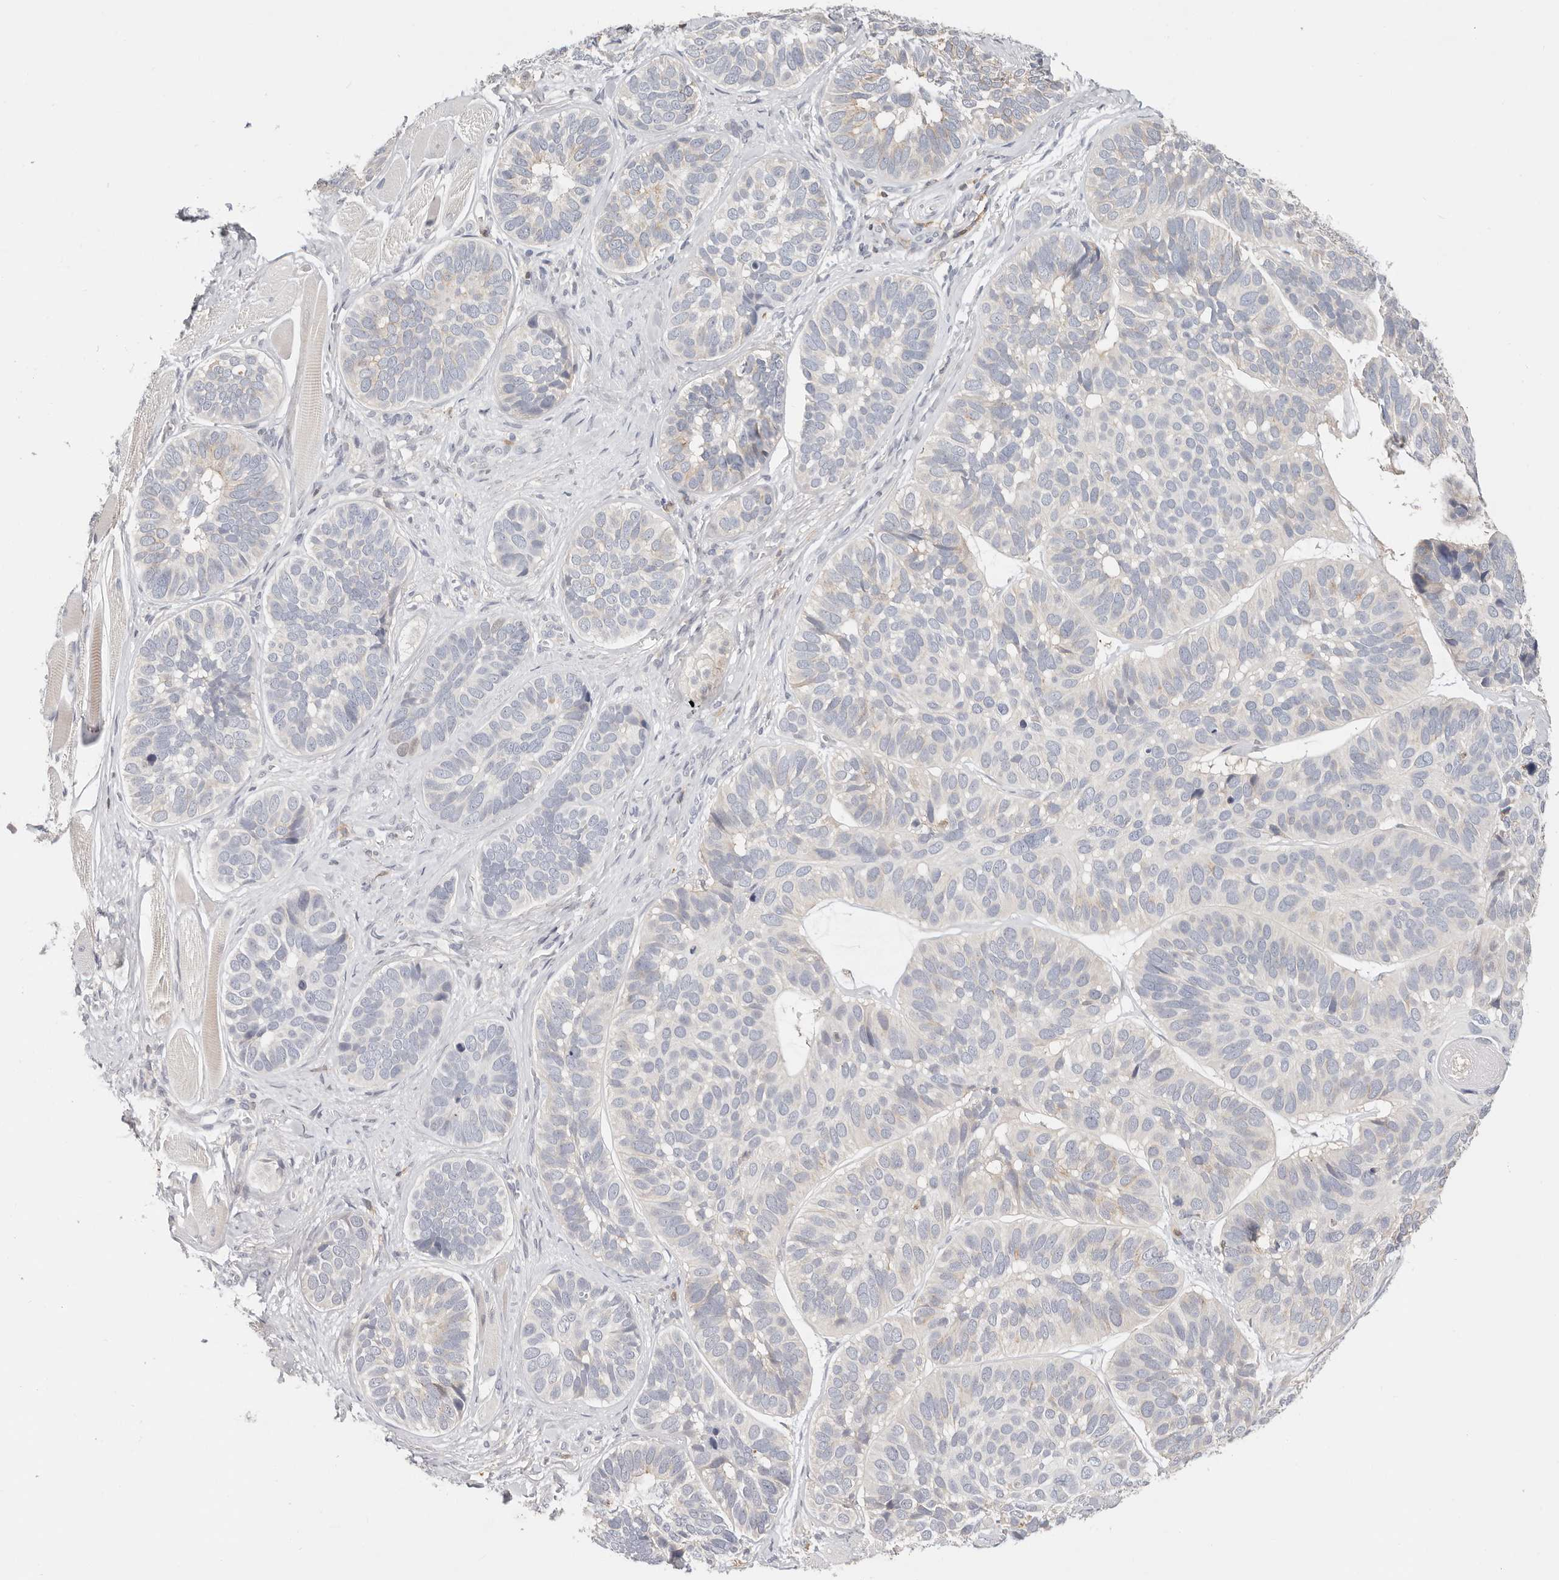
{"staining": {"intensity": "weak", "quantity": "<25%", "location": "cytoplasmic/membranous"}, "tissue": "skin cancer", "cell_type": "Tumor cells", "image_type": "cancer", "snomed": [{"axis": "morphology", "description": "Basal cell carcinoma"}, {"axis": "topography", "description": "Skin"}], "caption": "An IHC micrograph of skin cancer is shown. There is no staining in tumor cells of skin cancer.", "gene": "TMEM63B", "patient": {"sex": "male", "age": 62}}